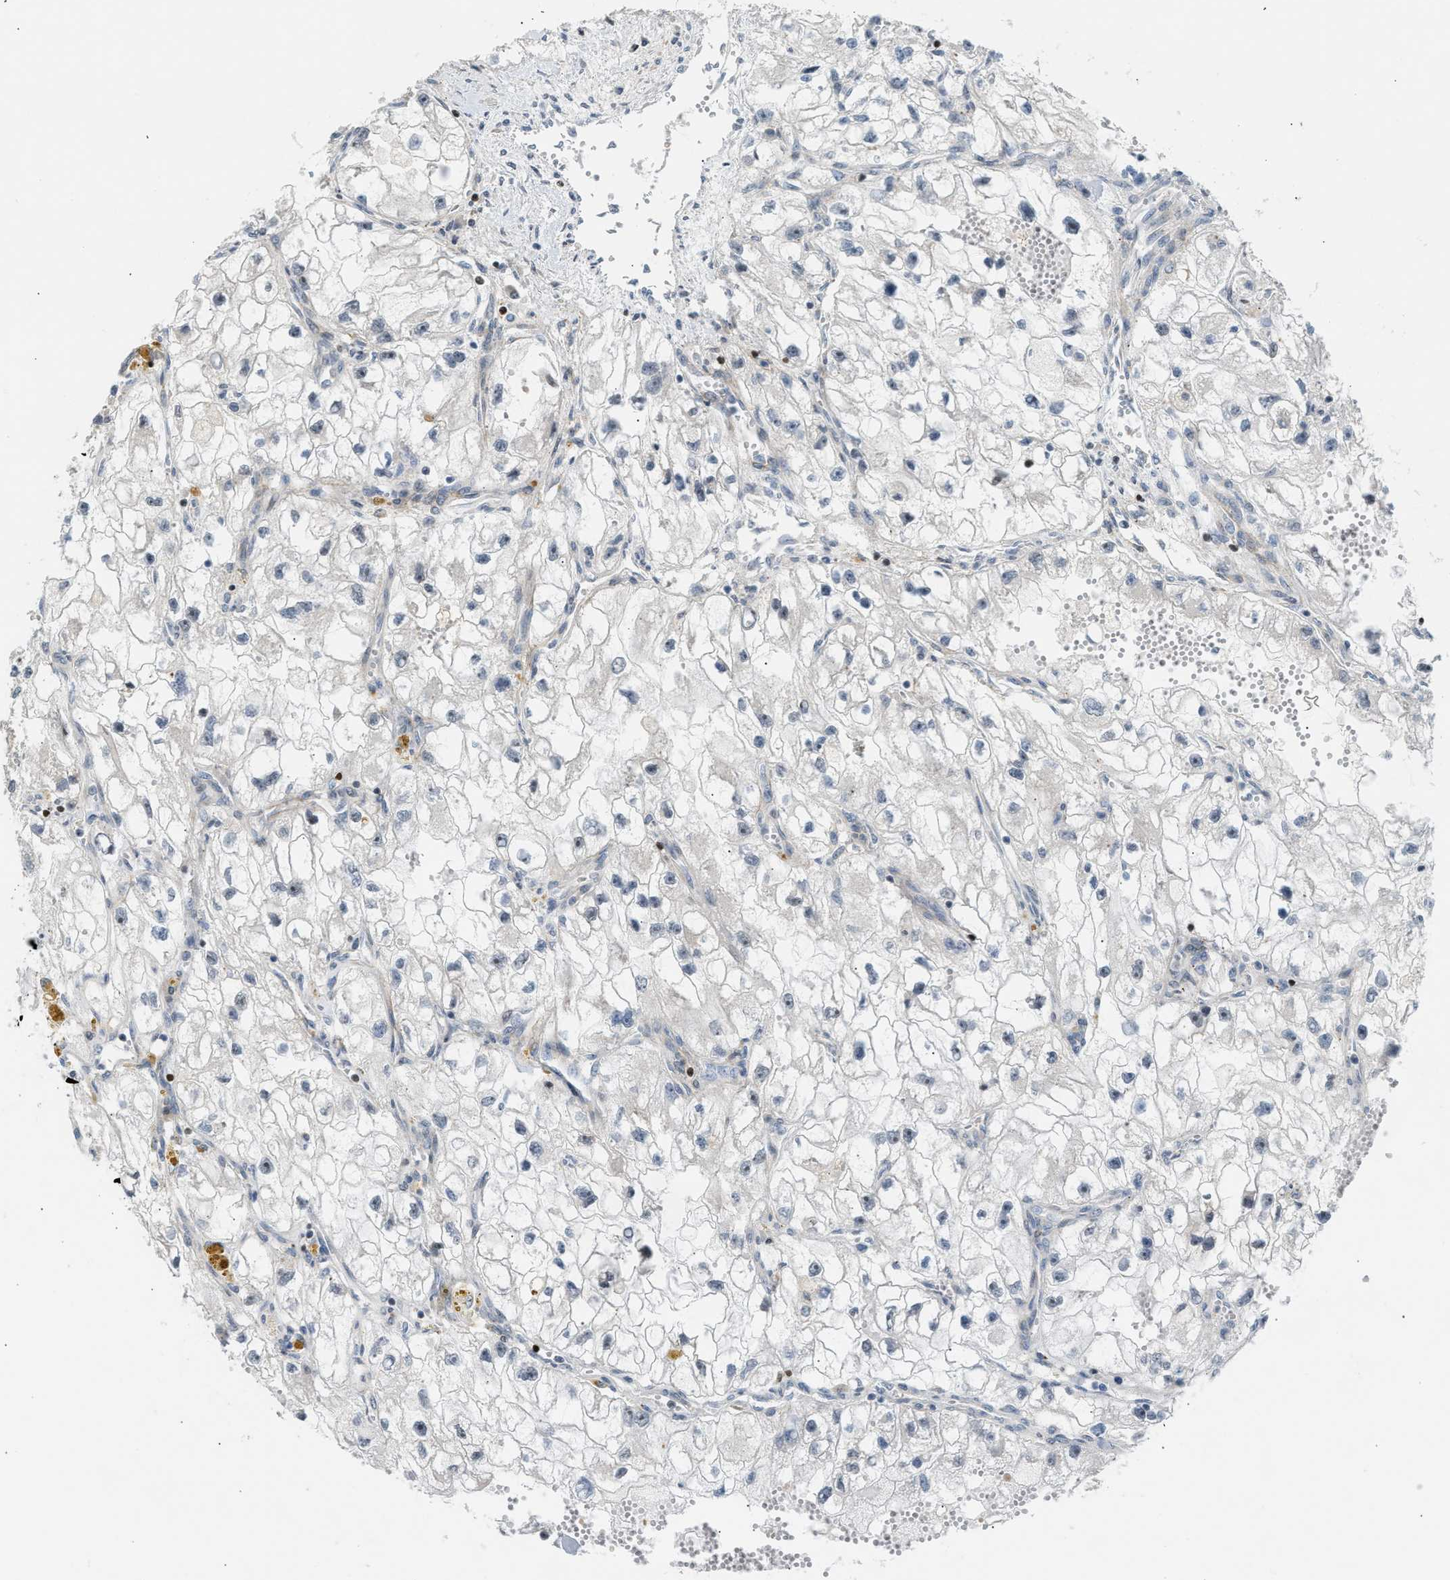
{"staining": {"intensity": "negative", "quantity": "none", "location": "none"}, "tissue": "renal cancer", "cell_type": "Tumor cells", "image_type": "cancer", "snomed": [{"axis": "morphology", "description": "Adenocarcinoma, NOS"}, {"axis": "topography", "description": "Kidney"}], "caption": "Photomicrograph shows no significant protein expression in tumor cells of renal cancer (adenocarcinoma).", "gene": "NPS", "patient": {"sex": "female", "age": 70}}